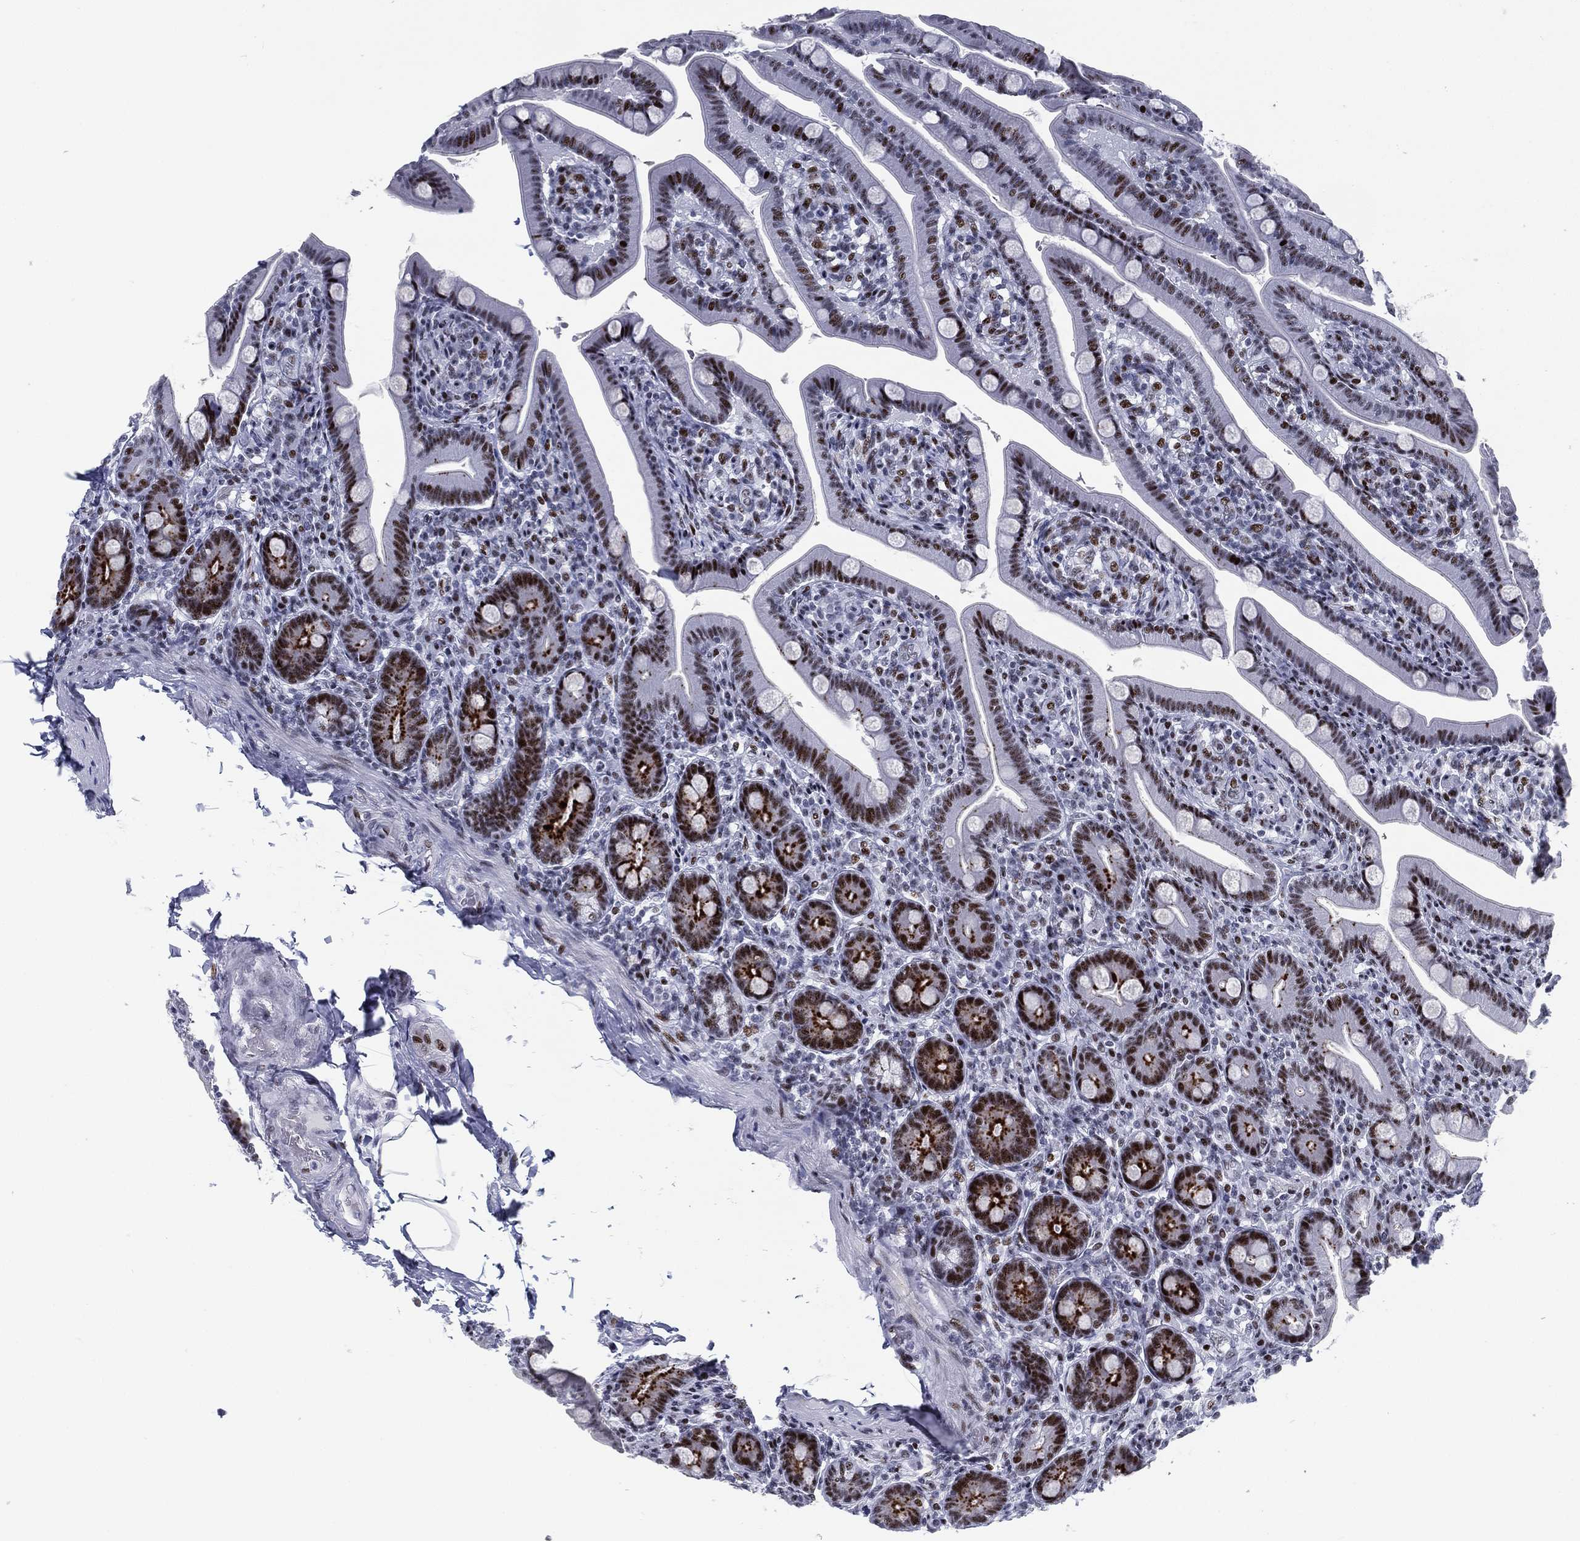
{"staining": {"intensity": "strong", "quantity": "25%-75%", "location": "nuclear"}, "tissue": "small intestine", "cell_type": "Glandular cells", "image_type": "normal", "snomed": [{"axis": "morphology", "description": "Normal tissue, NOS"}, {"axis": "topography", "description": "Small intestine"}], "caption": "Immunohistochemical staining of unremarkable human small intestine displays strong nuclear protein expression in approximately 25%-75% of glandular cells.", "gene": "CYB561D2", "patient": {"sex": "male", "age": 66}}